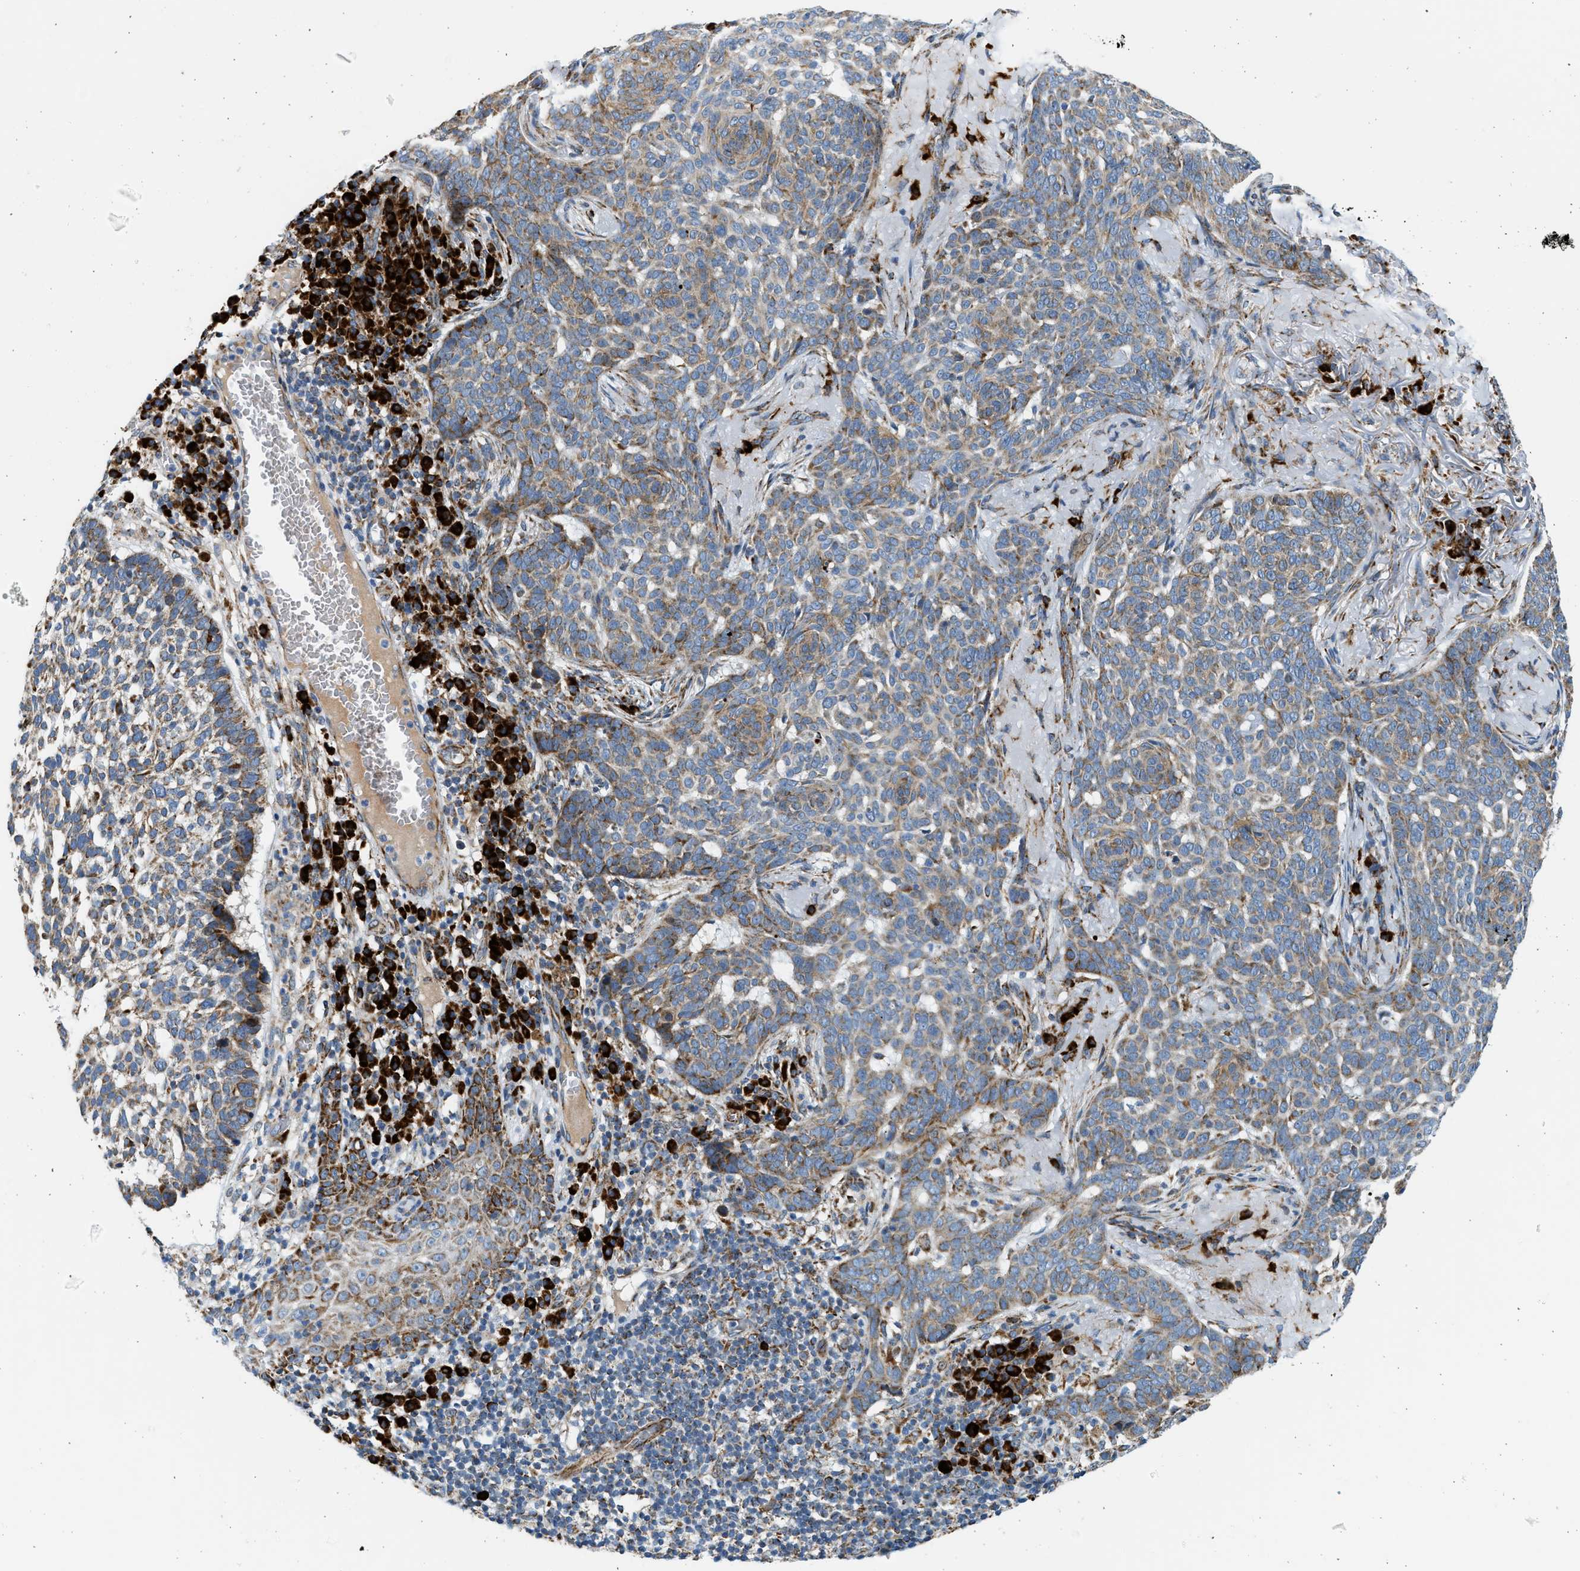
{"staining": {"intensity": "moderate", "quantity": ">75%", "location": "cytoplasmic/membranous"}, "tissue": "skin cancer", "cell_type": "Tumor cells", "image_type": "cancer", "snomed": [{"axis": "morphology", "description": "Basal cell carcinoma"}, {"axis": "topography", "description": "Skin"}], "caption": "A histopathology image showing moderate cytoplasmic/membranous positivity in approximately >75% of tumor cells in skin cancer, as visualized by brown immunohistochemical staining.", "gene": "KCNMB3", "patient": {"sex": "male", "age": 85}}